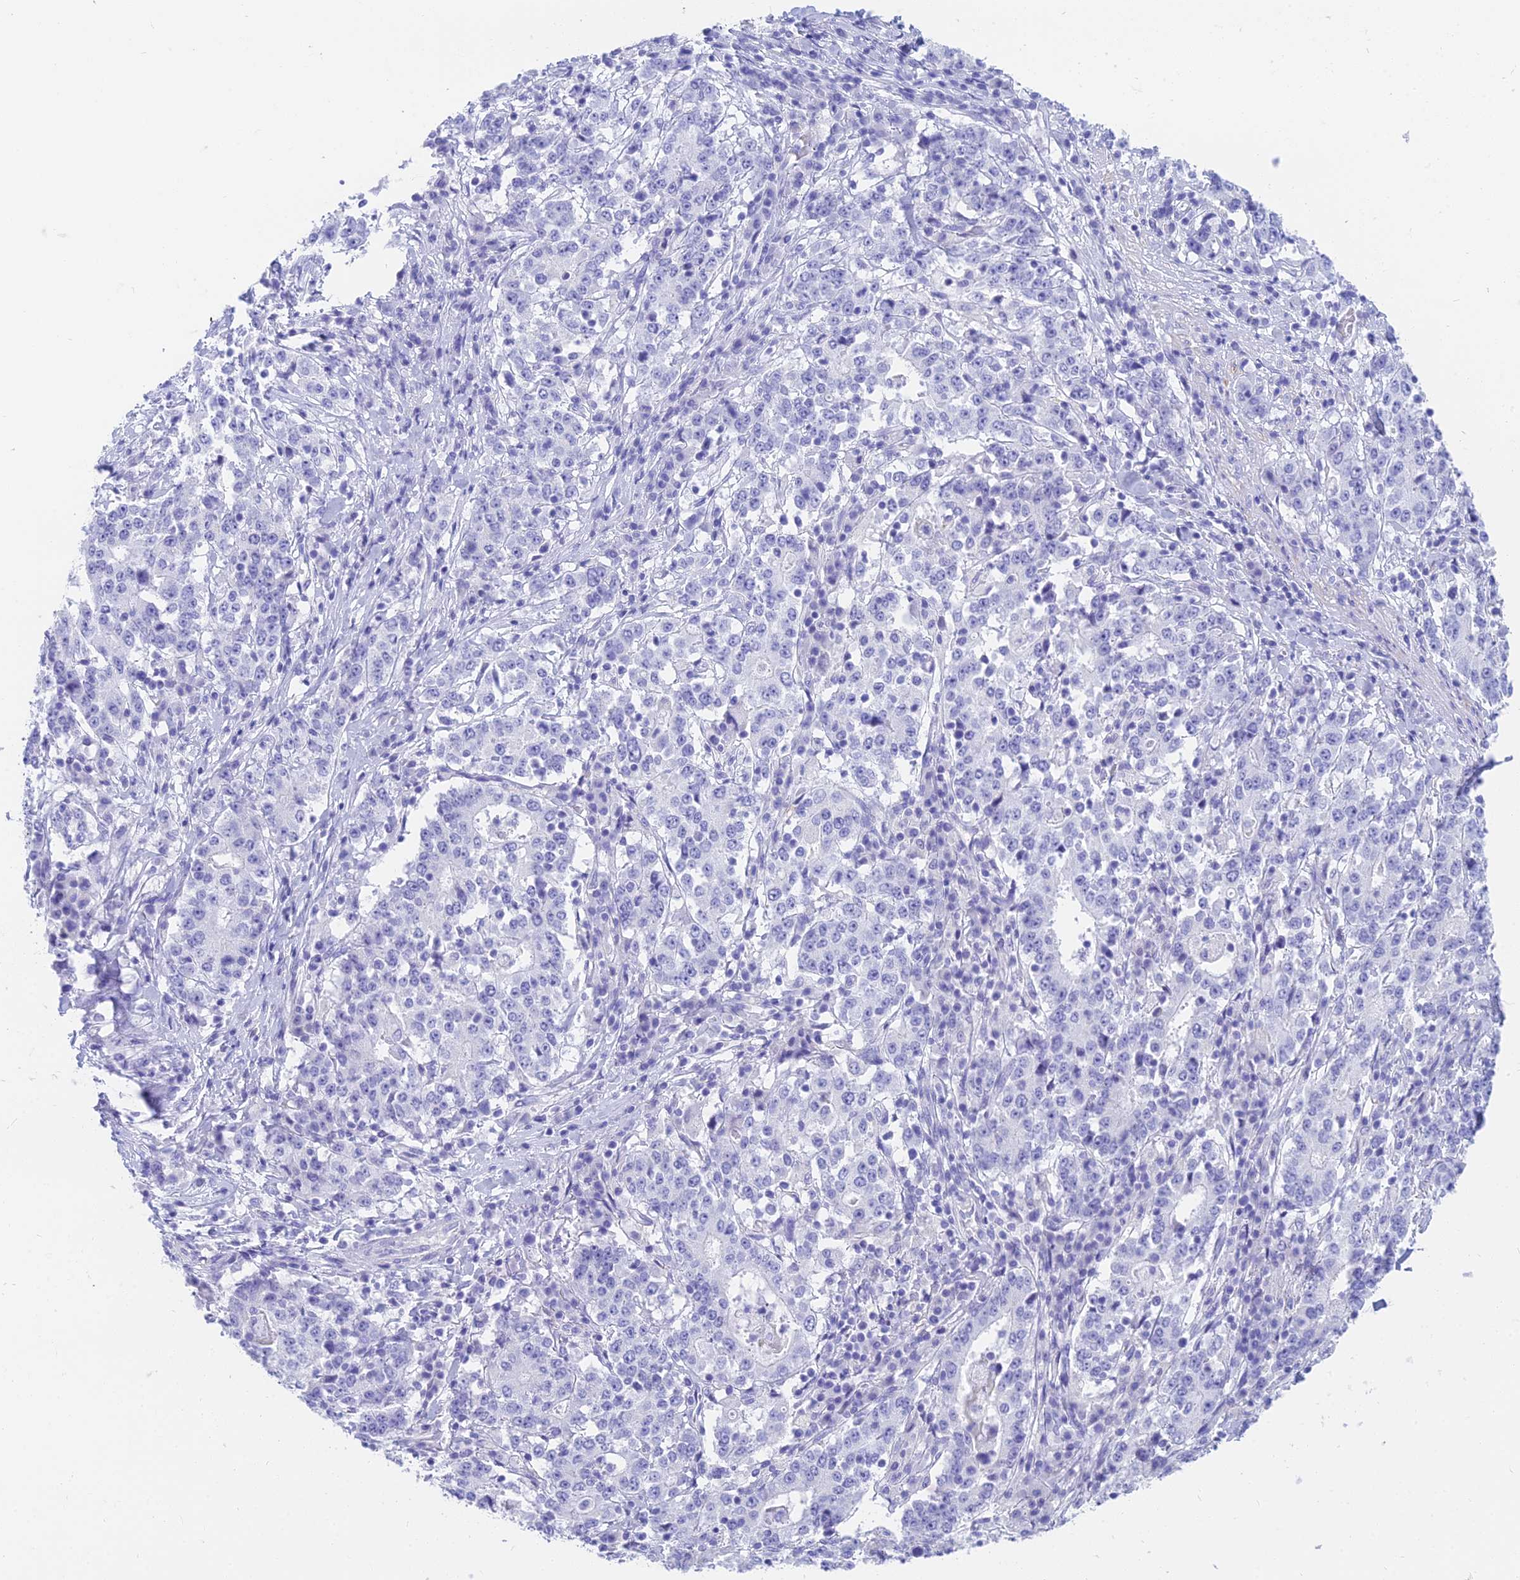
{"staining": {"intensity": "negative", "quantity": "none", "location": "none"}, "tissue": "stomach cancer", "cell_type": "Tumor cells", "image_type": "cancer", "snomed": [{"axis": "morphology", "description": "Adenocarcinoma, NOS"}, {"axis": "topography", "description": "Stomach"}], "caption": "Immunohistochemistry (IHC) photomicrograph of stomach adenocarcinoma stained for a protein (brown), which exhibits no expression in tumor cells. (Immunohistochemistry, brightfield microscopy, high magnification).", "gene": "SLC36A2", "patient": {"sex": "male", "age": 59}}